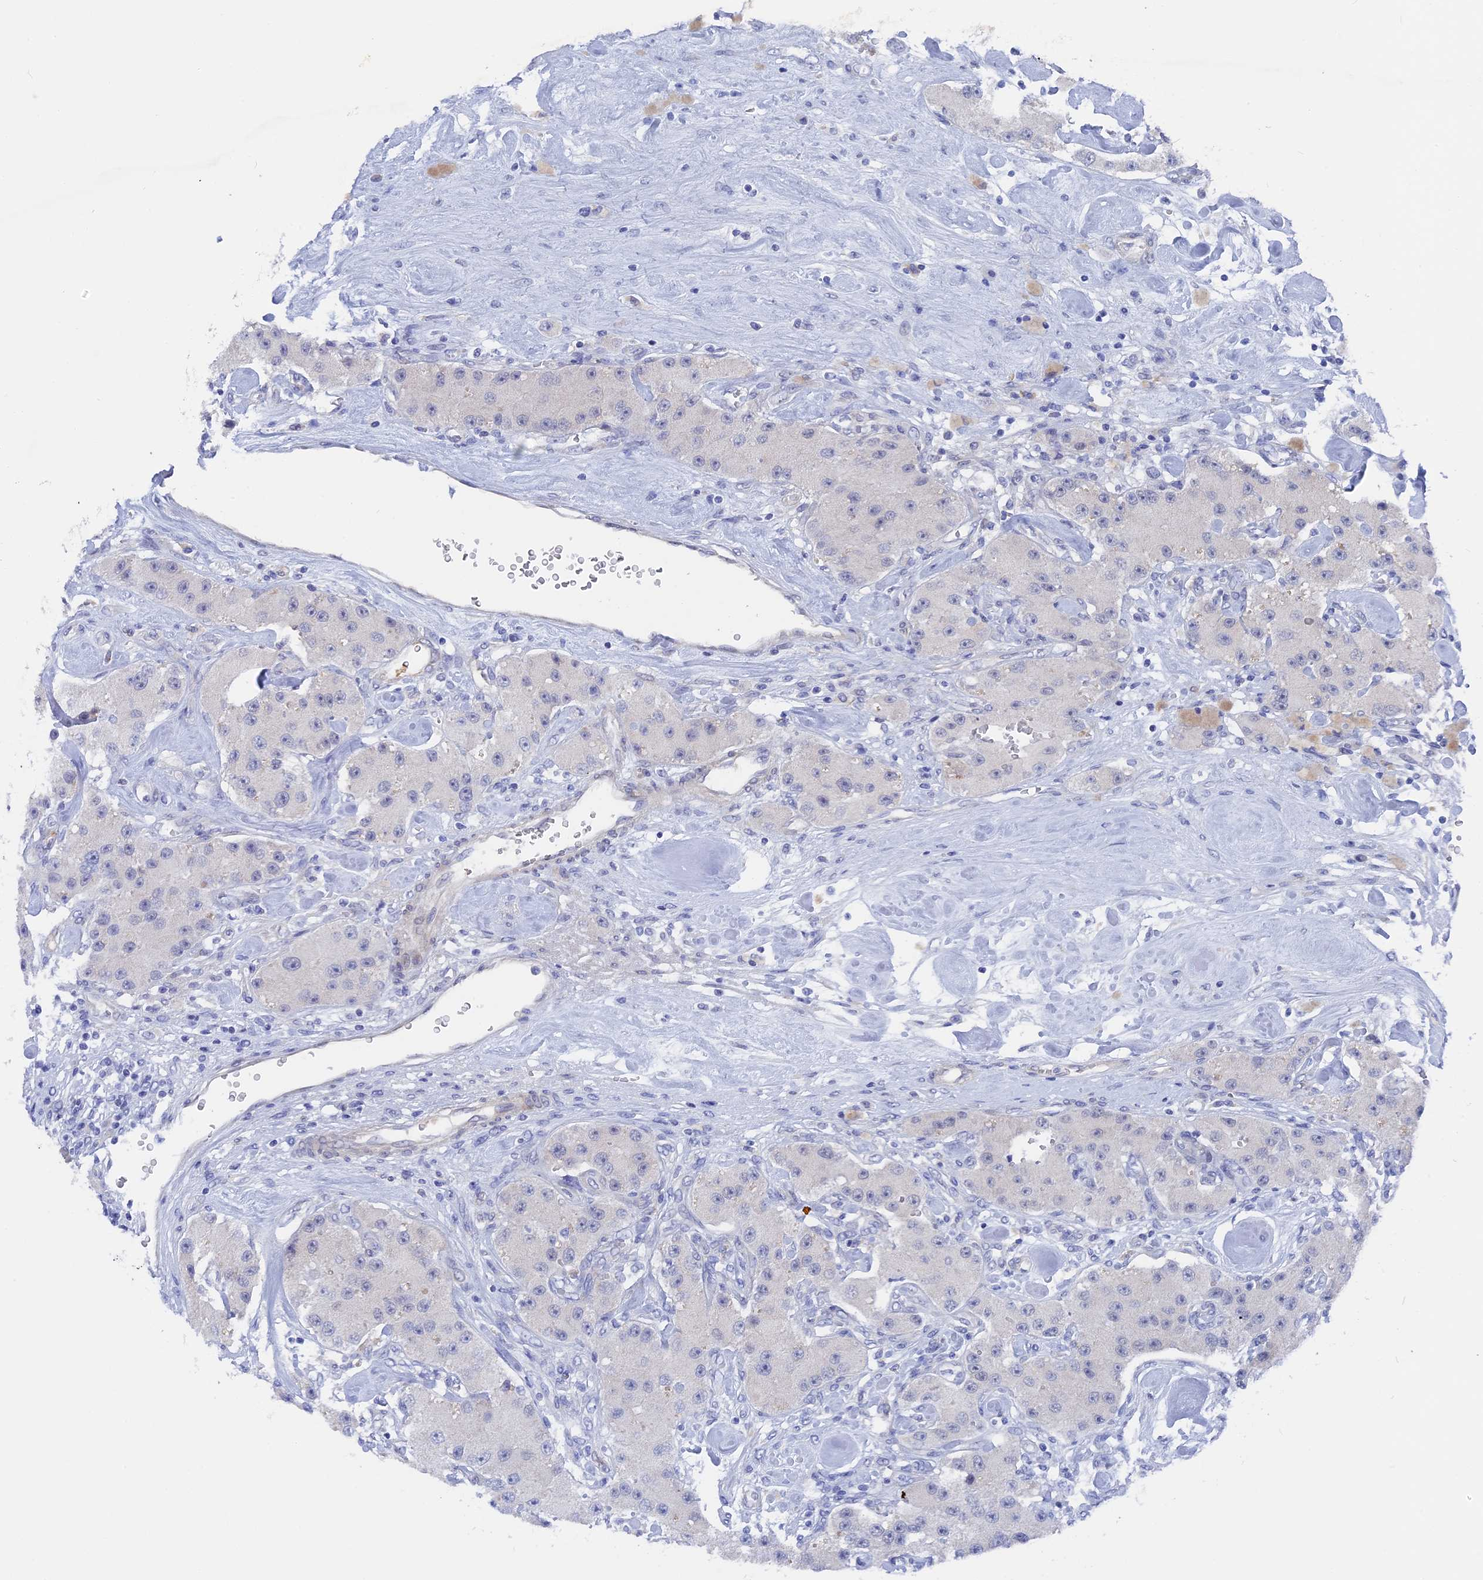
{"staining": {"intensity": "negative", "quantity": "none", "location": "none"}, "tissue": "carcinoid", "cell_type": "Tumor cells", "image_type": "cancer", "snomed": [{"axis": "morphology", "description": "Carcinoid, malignant, NOS"}, {"axis": "topography", "description": "Pancreas"}], "caption": "IHC of human malignant carcinoid displays no staining in tumor cells.", "gene": "DACT3", "patient": {"sex": "male", "age": 41}}